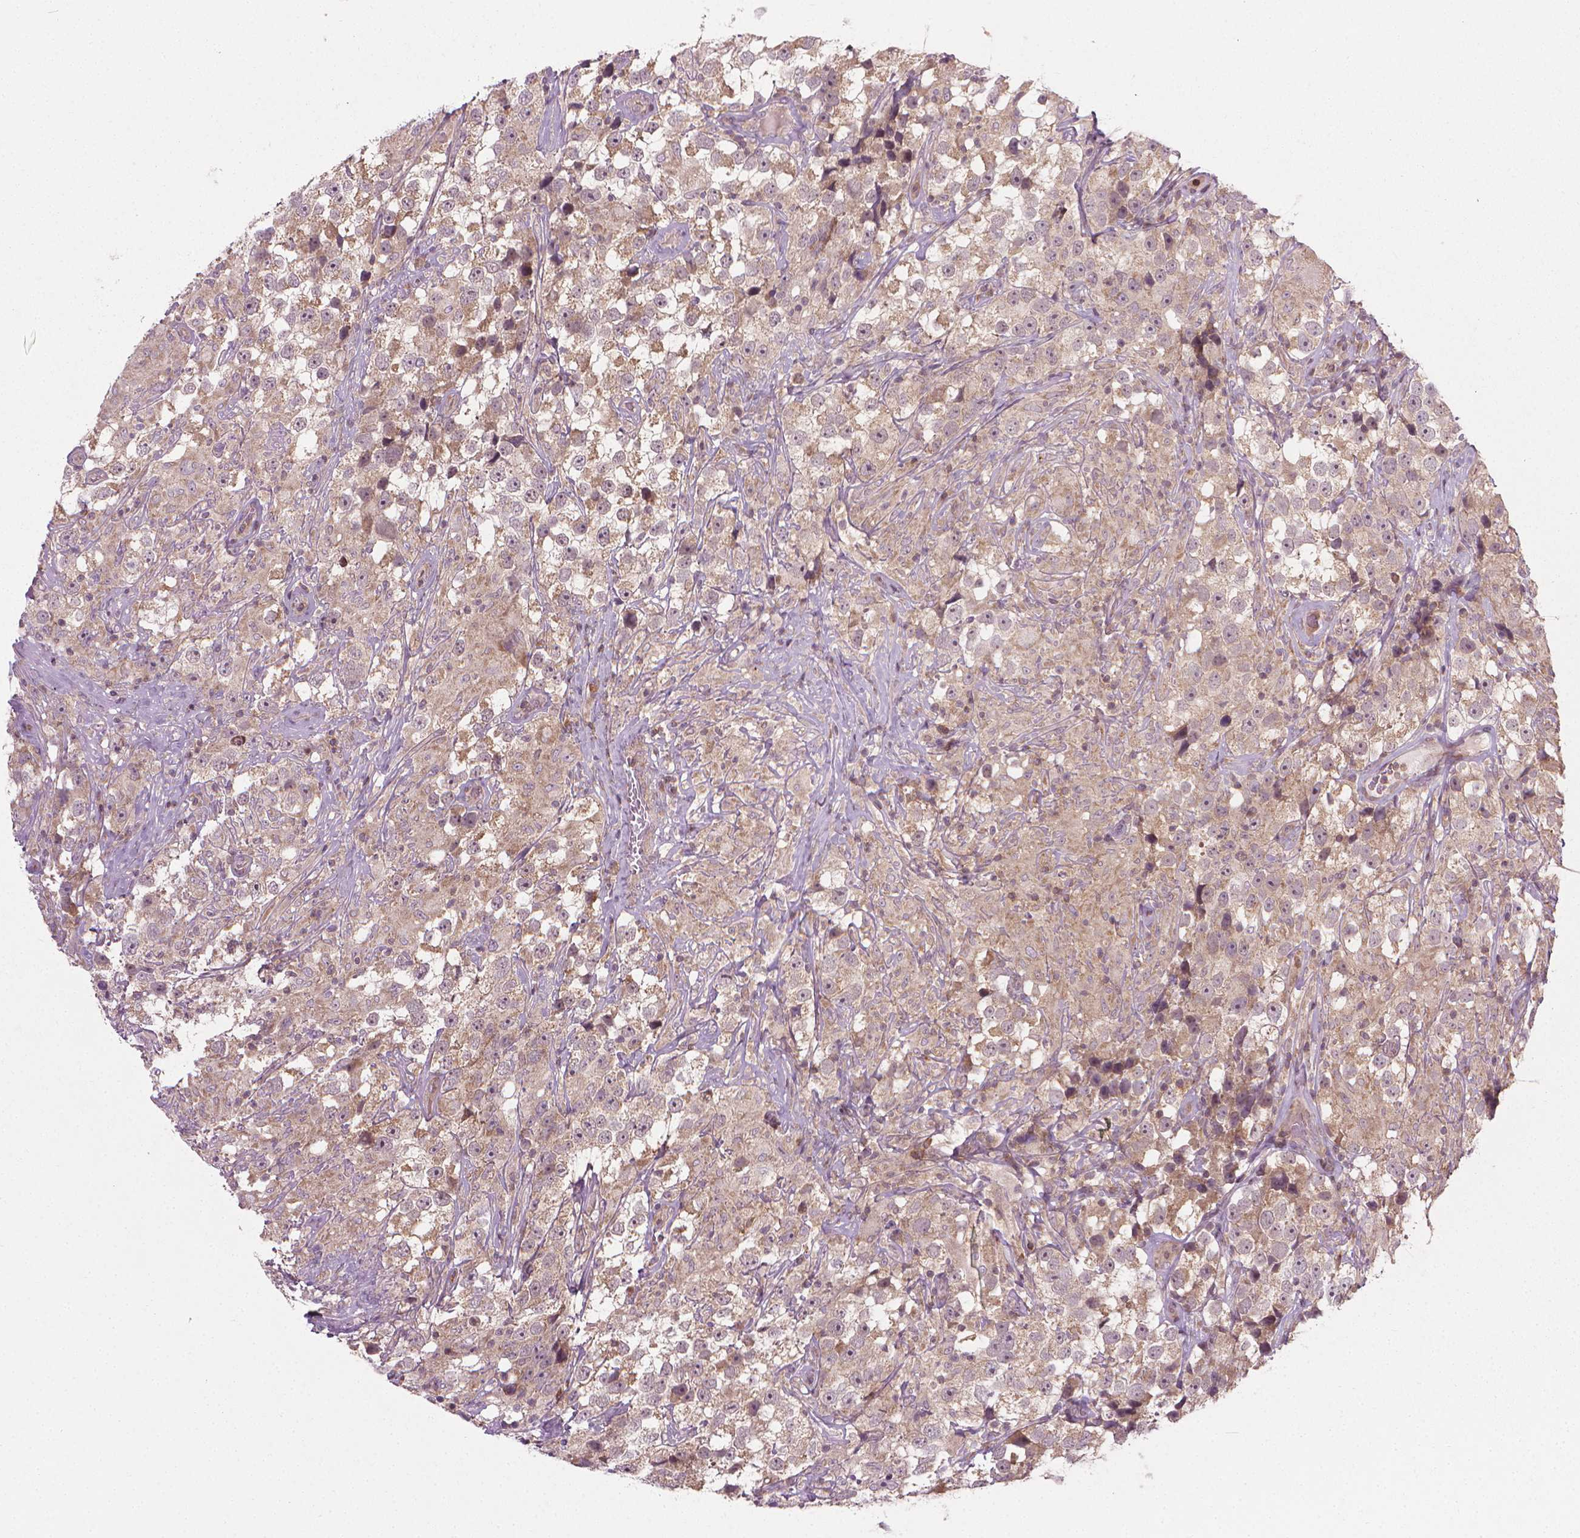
{"staining": {"intensity": "weak", "quantity": ">75%", "location": "cytoplasmic/membranous"}, "tissue": "testis cancer", "cell_type": "Tumor cells", "image_type": "cancer", "snomed": [{"axis": "morphology", "description": "Seminoma, NOS"}, {"axis": "topography", "description": "Testis"}], "caption": "Approximately >75% of tumor cells in human testis cancer (seminoma) reveal weak cytoplasmic/membranous protein positivity as visualized by brown immunohistochemical staining.", "gene": "PRAG1", "patient": {"sex": "male", "age": 46}}